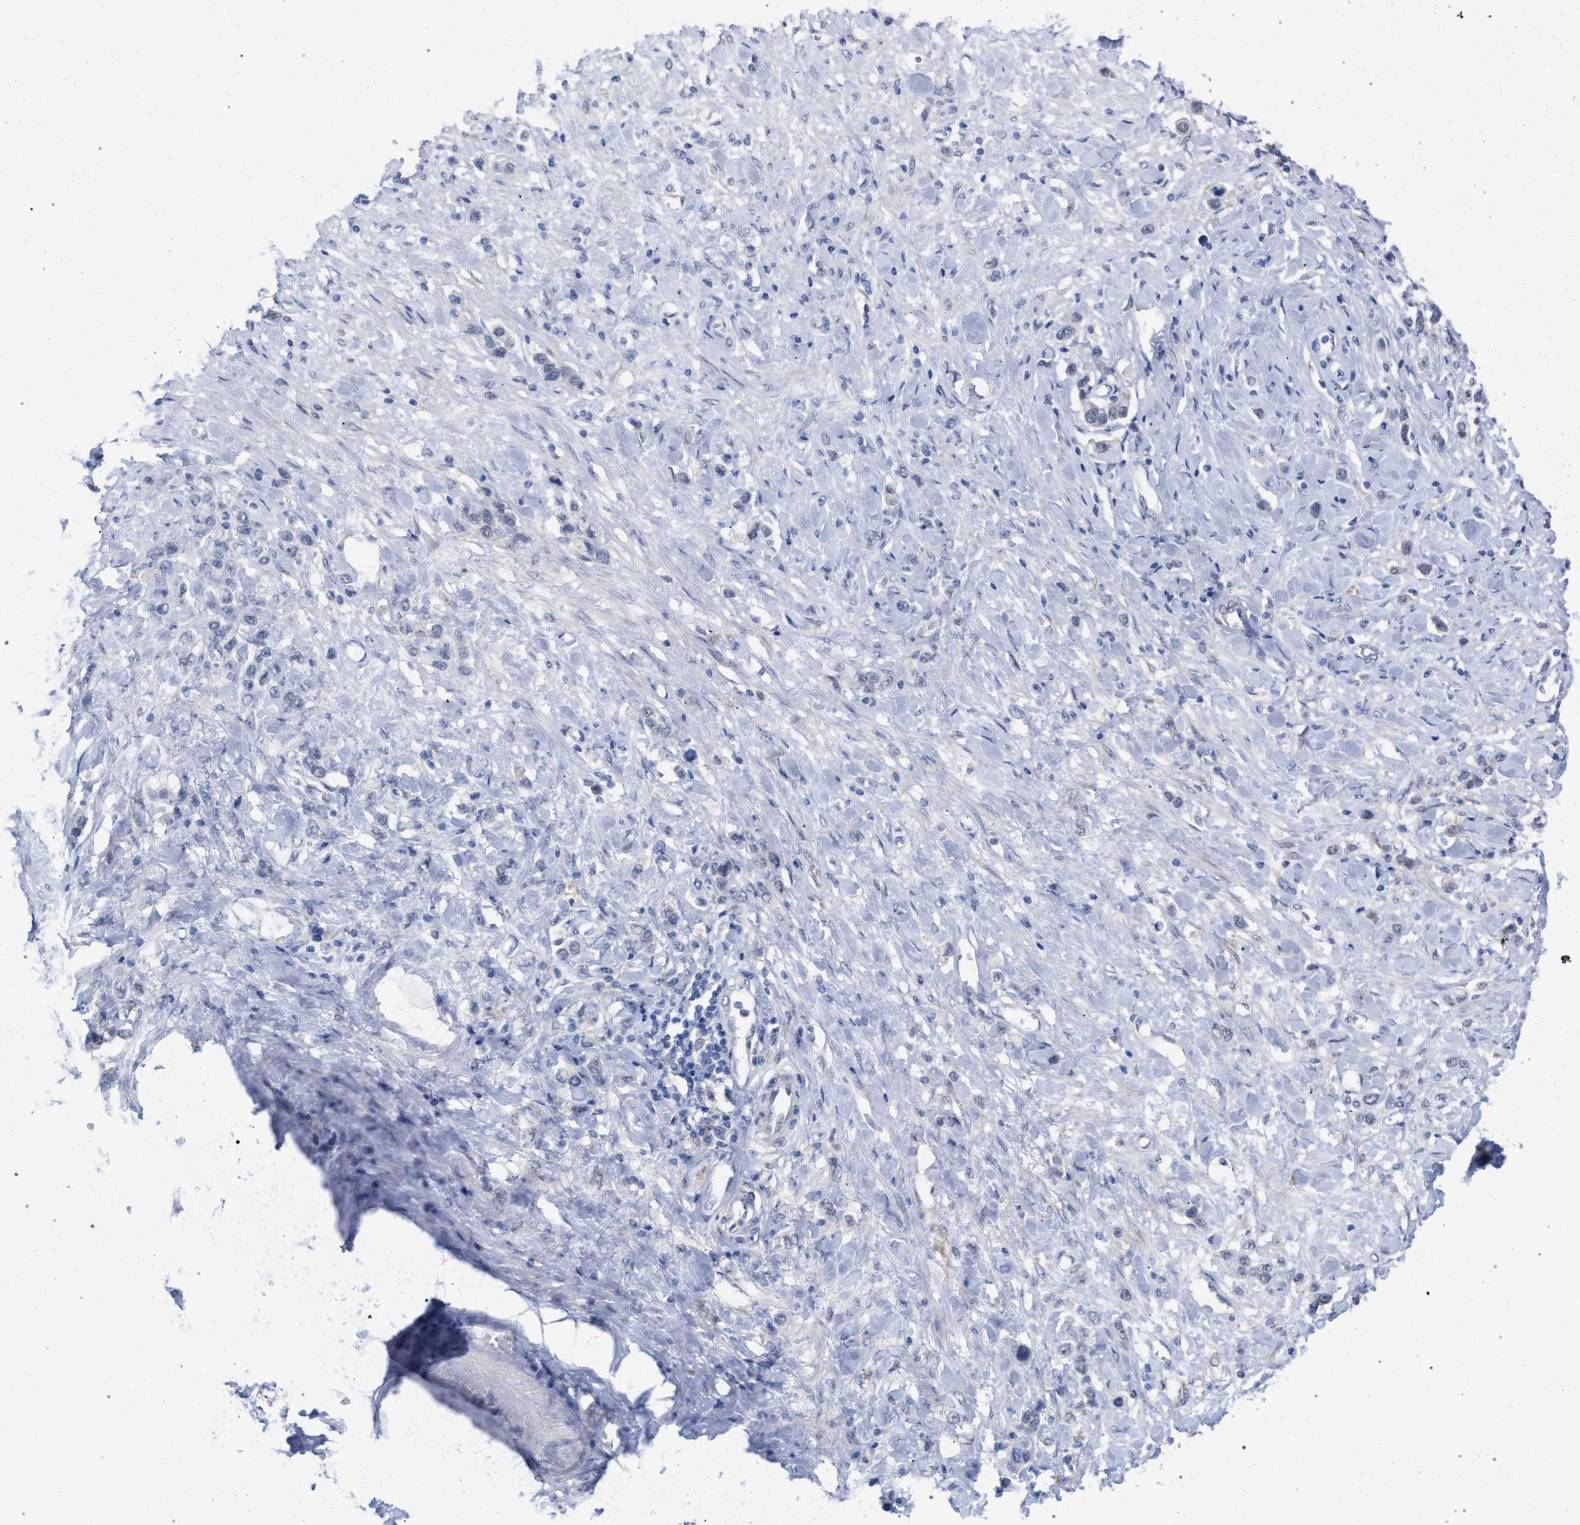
{"staining": {"intensity": "negative", "quantity": "none", "location": "none"}, "tissue": "stomach cancer", "cell_type": "Tumor cells", "image_type": "cancer", "snomed": [{"axis": "morphology", "description": "Adenocarcinoma, NOS"}, {"axis": "topography", "description": "Stomach"}], "caption": "This histopathology image is of stomach cancer (adenocarcinoma) stained with immunohistochemistry (IHC) to label a protein in brown with the nuclei are counter-stained blue. There is no positivity in tumor cells. (DAB (3,3'-diaminobenzidine) immunohistochemistry with hematoxylin counter stain).", "gene": "FHOD3", "patient": {"sex": "female", "age": 65}}